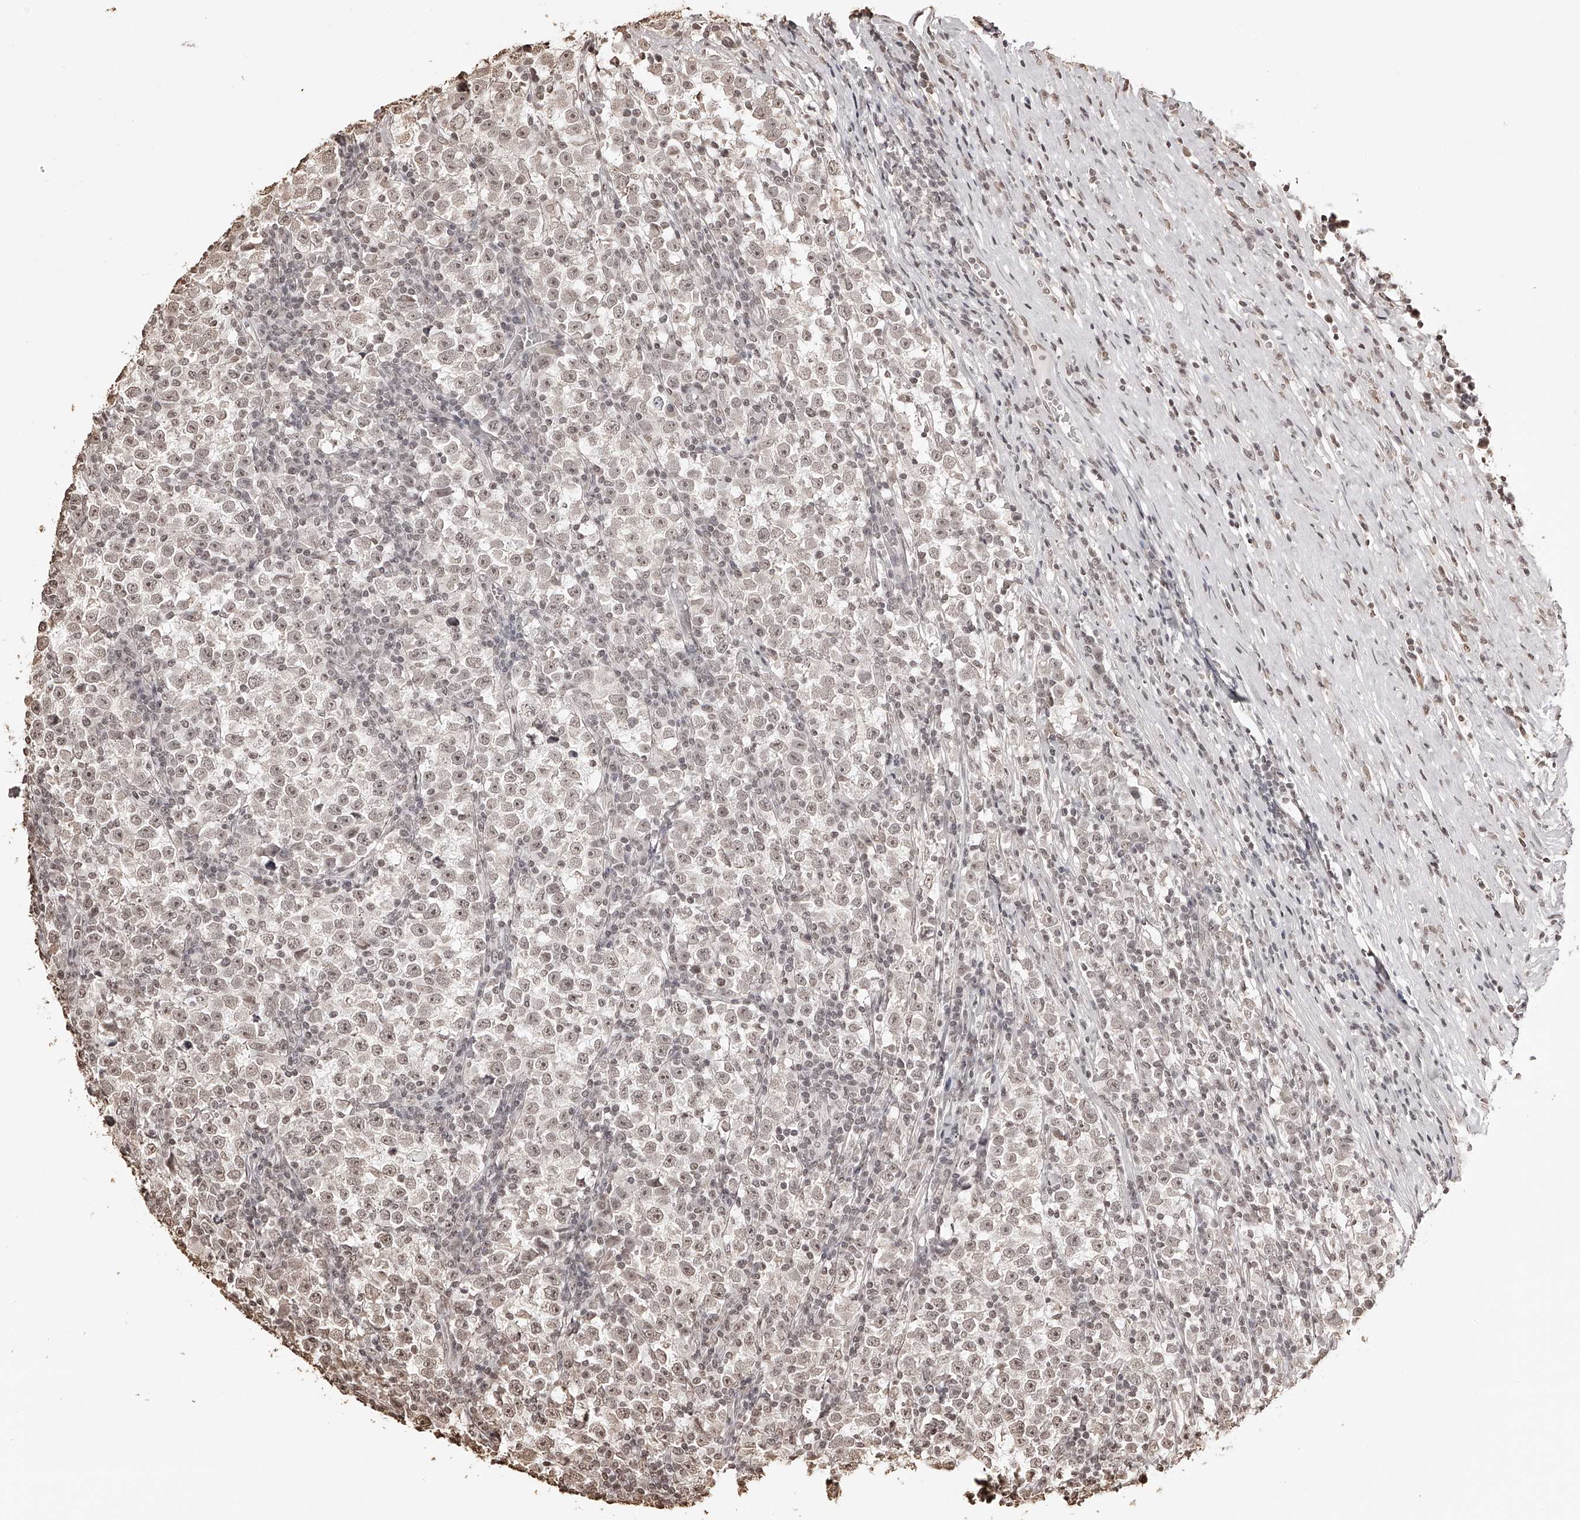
{"staining": {"intensity": "weak", "quantity": ">75%", "location": "nuclear"}, "tissue": "testis cancer", "cell_type": "Tumor cells", "image_type": "cancer", "snomed": [{"axis": "morphology", "description": "Normal tissue, NOS"}, {"axis": "morphology", "description": "Seminoma, NOS"}, {"axis": "topography", "description": "Testis"}], "caption": "The image displays staining of seminoma (testis), revealing weak nuclear protein staining (brown color) within tumor cells. The protein of interest is stained brown, and the nuclei are stained in blue (DAB (3,3'-diaminobenzidine) IHC with brightfield microscopy, high magnification).", "gene": "ZNF503", "patient": {"sex": "male", "age": 43}}